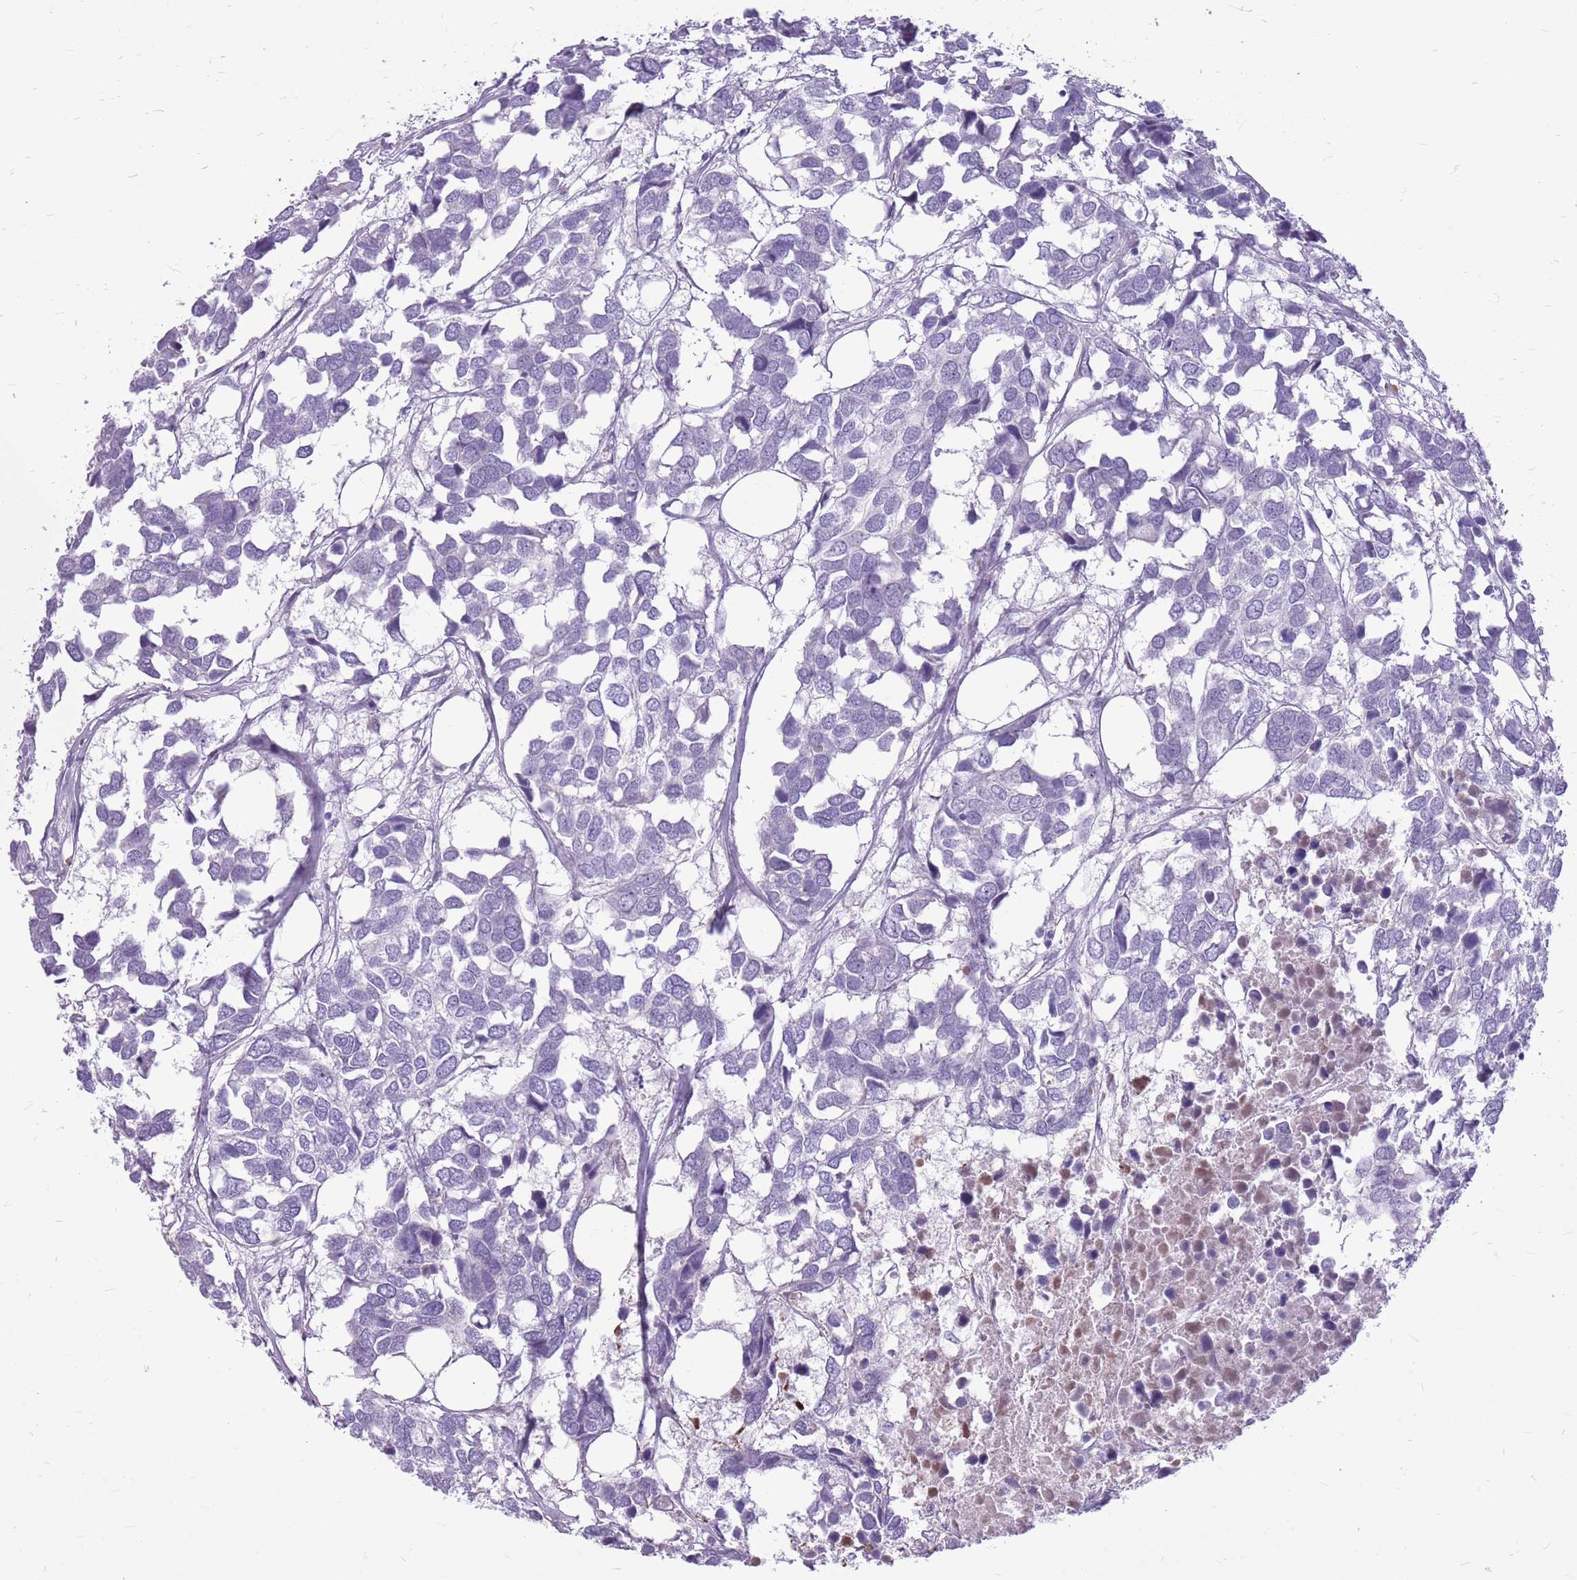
{"staining": {"intensity": "negative", "quantity": "none", "location": "none"}, "tissue": "breast cancer", "cell_type": "Tumor cells", "image_type": "cancer", "snomed": [{"axis": "morphology", "description": "Duct carcinoma"}, {"axis": "topography", "description": "Breast"}], "caption": "Tumor cells are negative for protein expression in human infiltrating ductal carcinoma (breast).", "gene": "ZNF425", "patient": {"sex": "female", "age": 83}}